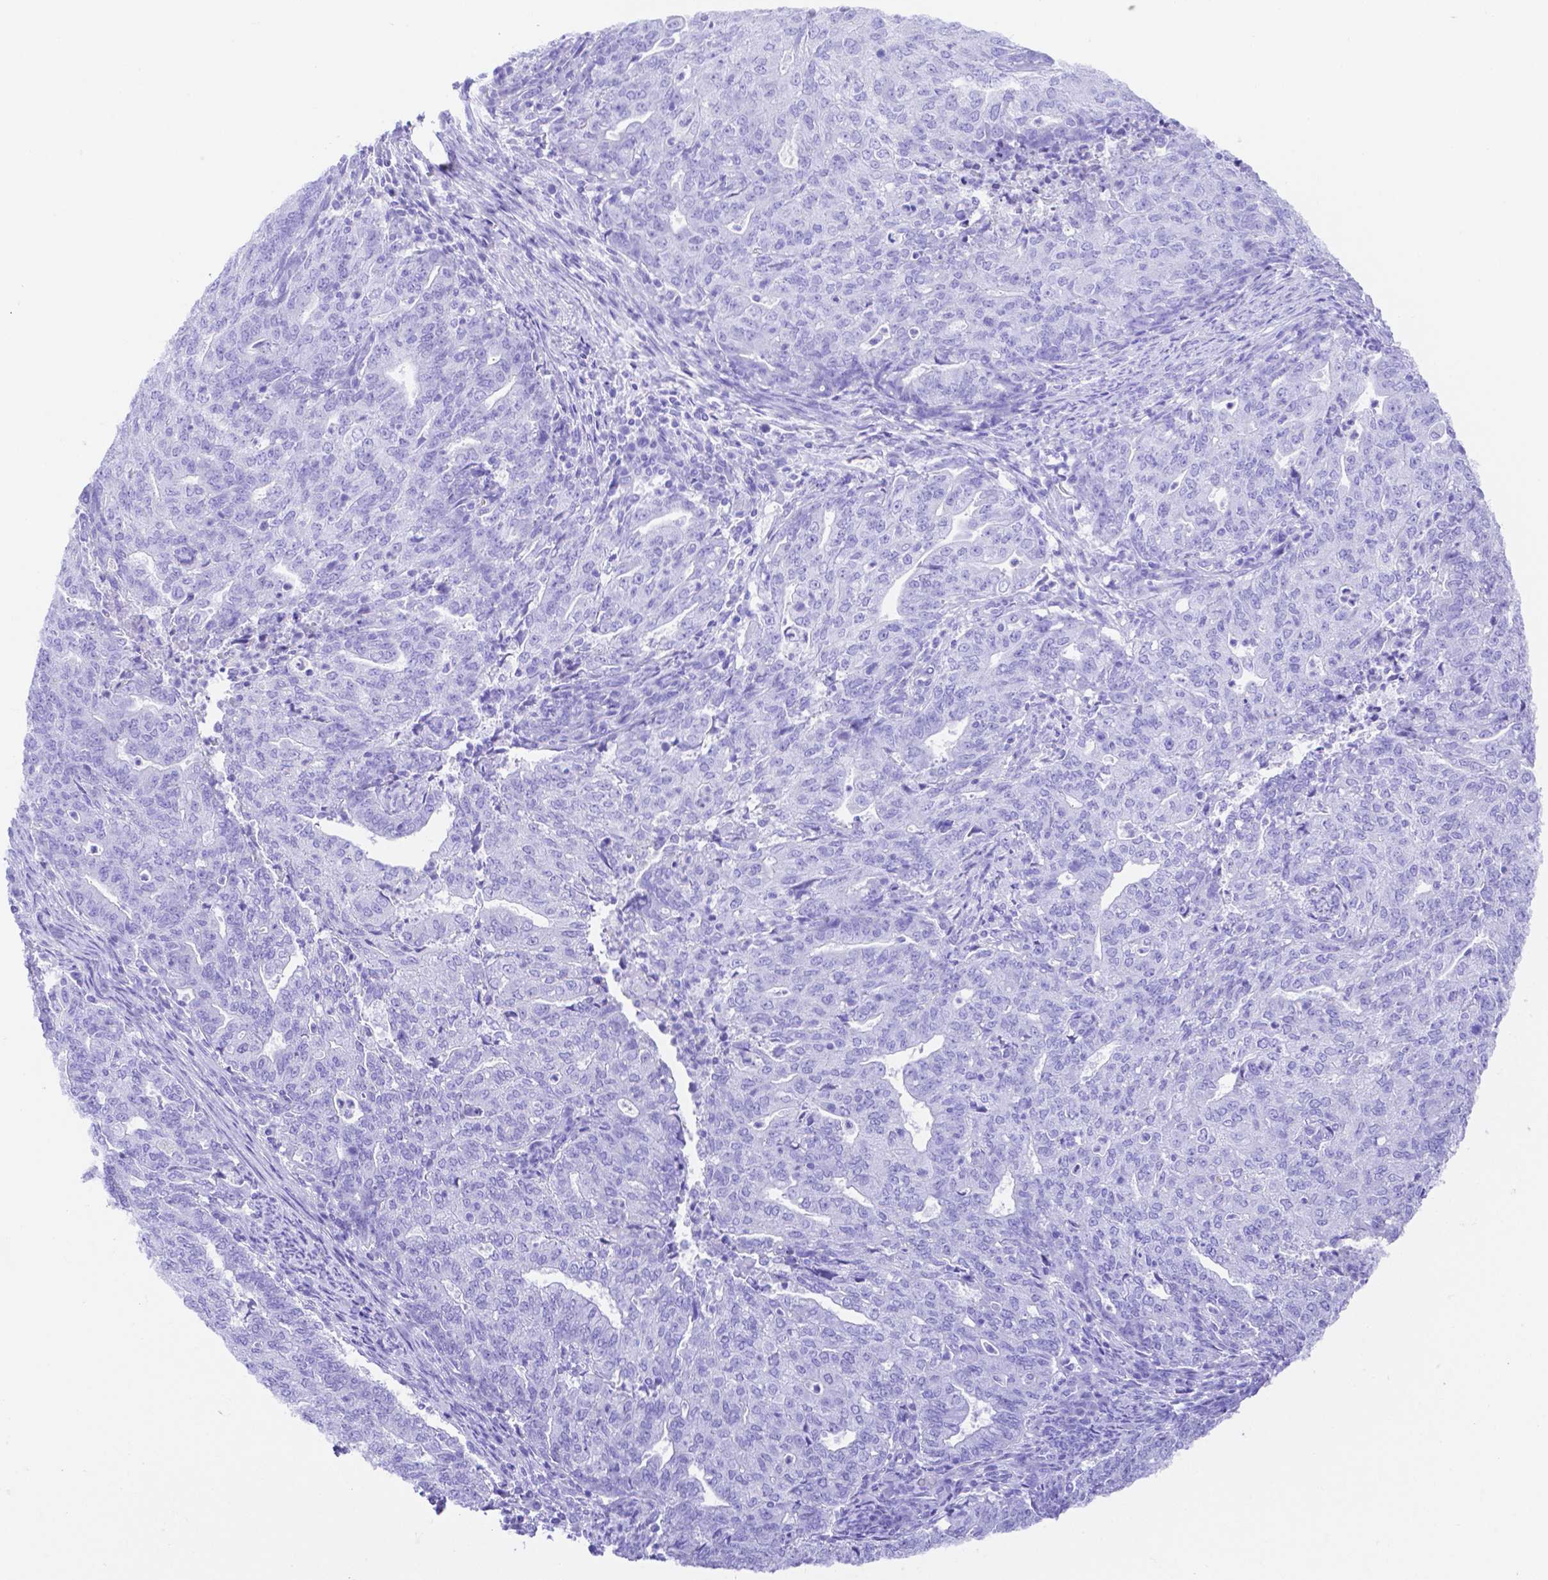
{"staining": {"intensity": "negative", "quantity": "none", "location": "none"}, "tissue": "endometrial cancer", "cell_type": "Tumor cells", "image_type": "cancer", "snomed": [{"axis": "morphology", "description": "Adenocarcinoma, NOS"}, {"axis": "topography", "description": "Endometrium"}], "caption": "Protein analysis of endometrial cancer exhibits no significant positivity in tumor cells. Brightfield microscopy of immunohistochemistry stained with DAB (3,3'-diaminobenzidine) (brown) and hematoxylin (blue), captured at high magnification.", "gene": "SMR3A", "patient": {"sex": "female", "age": 82}}